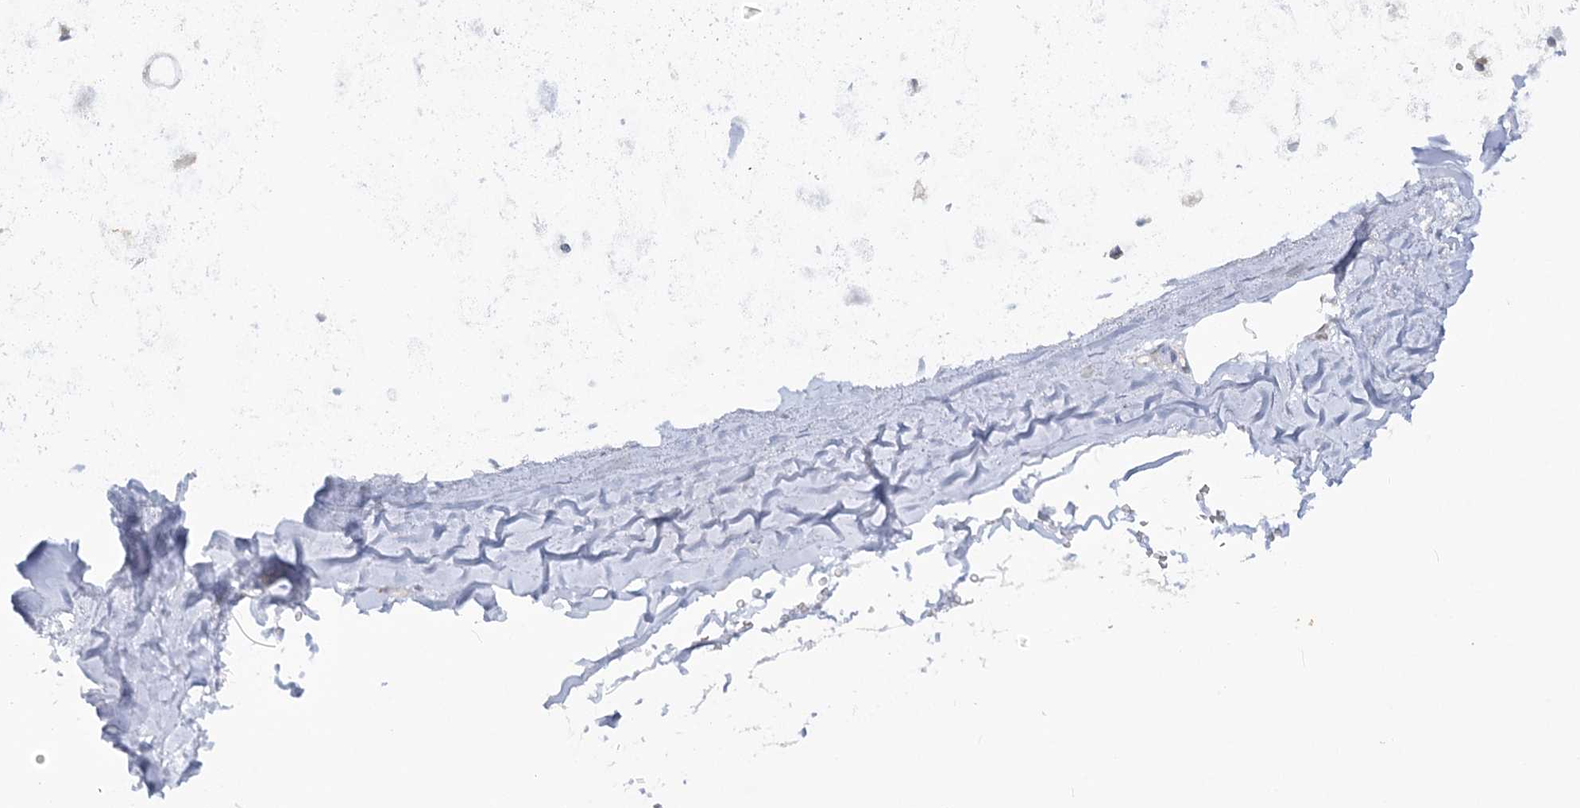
{"staining": {"intensity": "negative", "quantity": "none", "location": "none"}, "tissue": "adipose tissue", "cell_type": "Adipocytes", "image_type": "normal", "snomed": [{"axis": "morphology", "description": "Normal tissue, NOS"}, {"axis": "topography", "description": "Lymph node"}, {"axis": "topography", "description": "Bronchus"}], "caption": "DAB (3,3'-diaminobenzidine) immunohistochemical staining of benign human adipose tissue displays no significant expression in adipocytes. The staining was performed using DAB to visualize the protein expression in brown, while the nuclei were stained in blue with hematoxylin (Magnification: 20x).", "gene": "WDSUB1", "patient": {"sex": "male", "age": 63}}